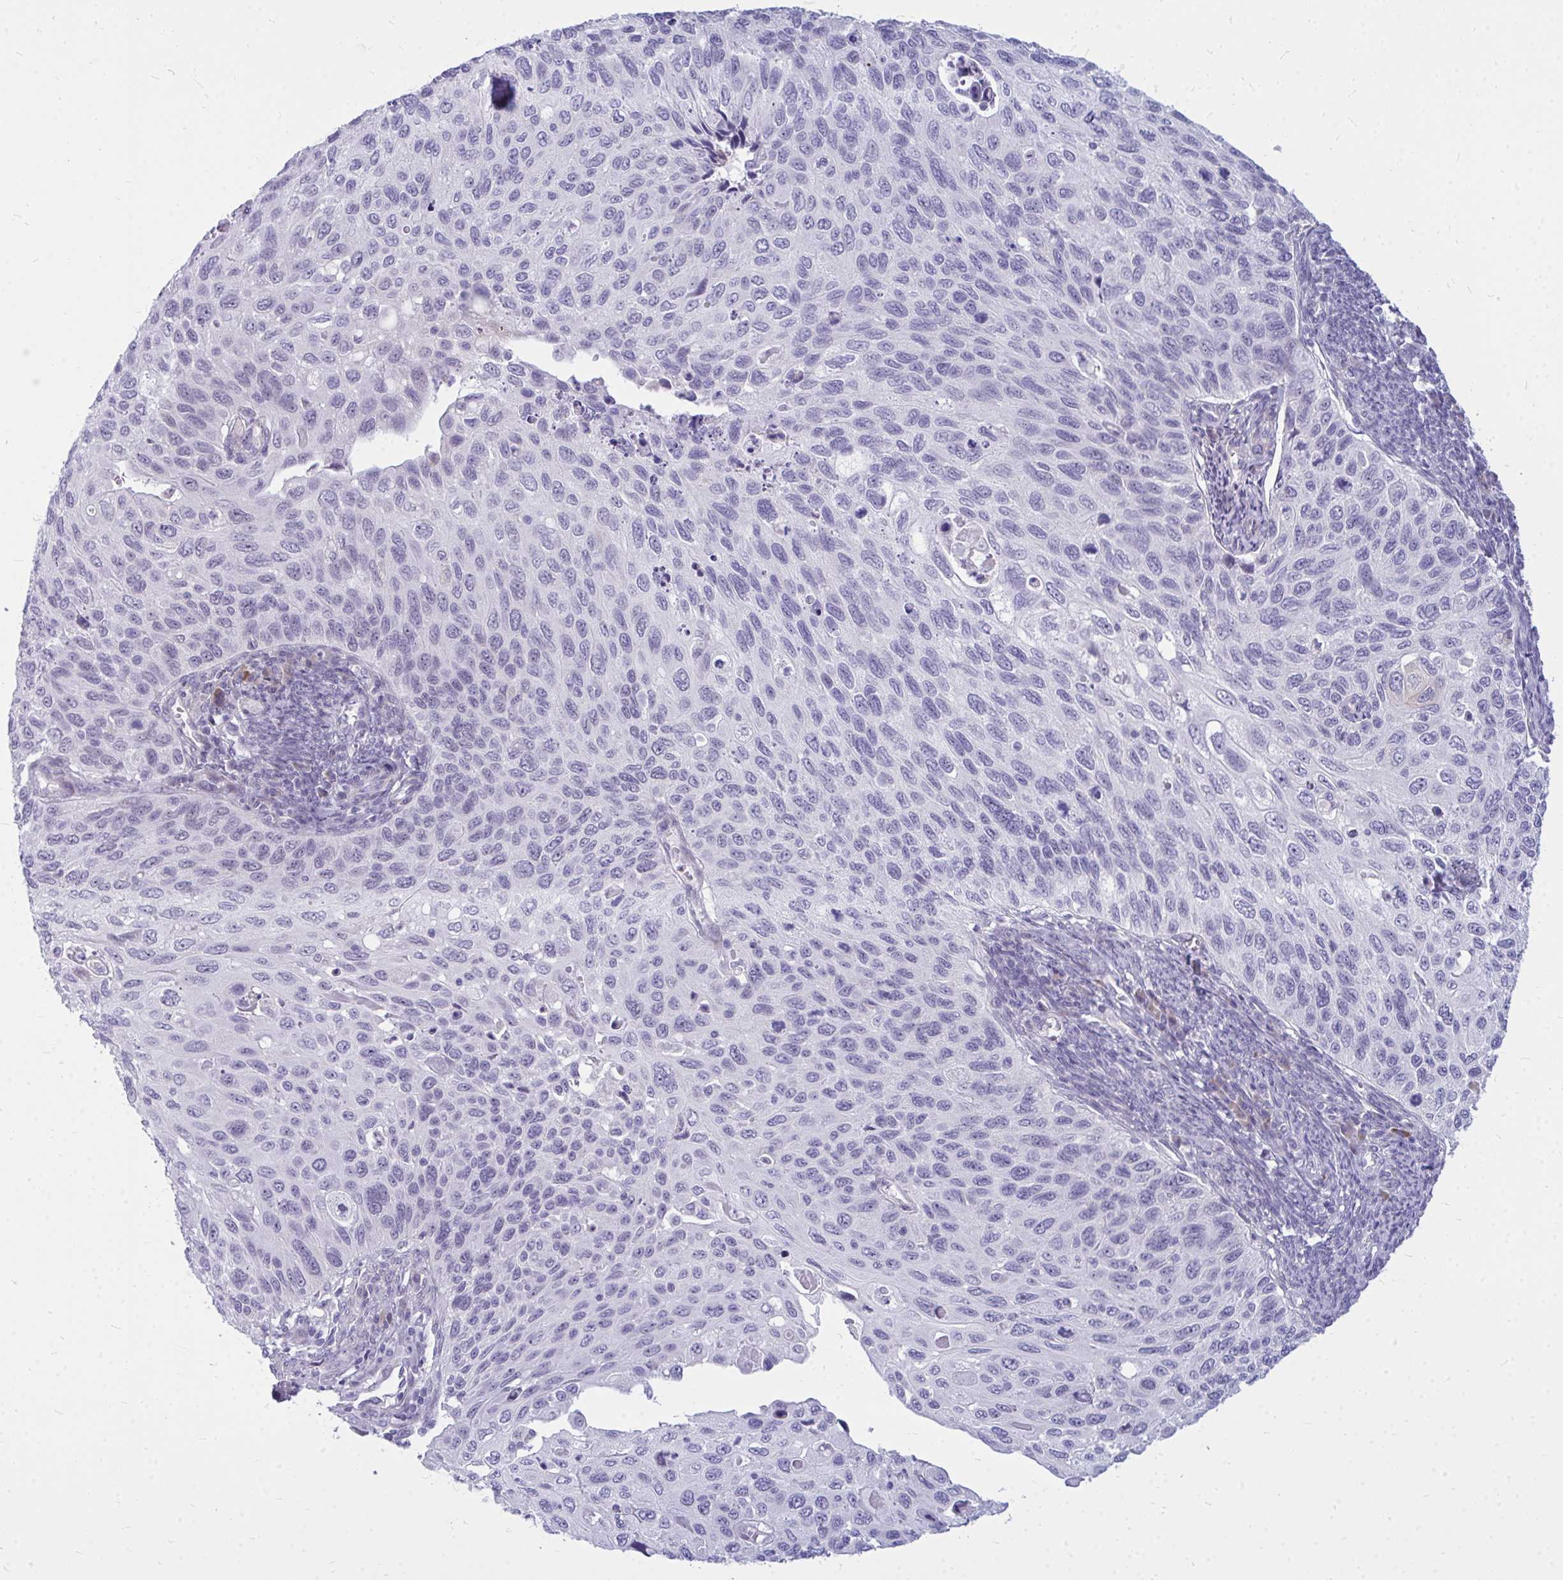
{"staining": {"intensity": "negative", "quantity": "none", "location": "none"}, "tissue": "cervical cancer", "cell_type": "Tumor cells", "image_type": "cancer", "snomed": [{"axis": "morphology", "description": "Squamous cell carcinoma, NOS"}, {"axis": "topography", "description": "Cervix"}], "caption": "Tumor cells show no significant protein staining in cervical squamous cell carcinoma.", "gene": "ZSCAN25", "patient": {"sex": "female", "age": 70}}